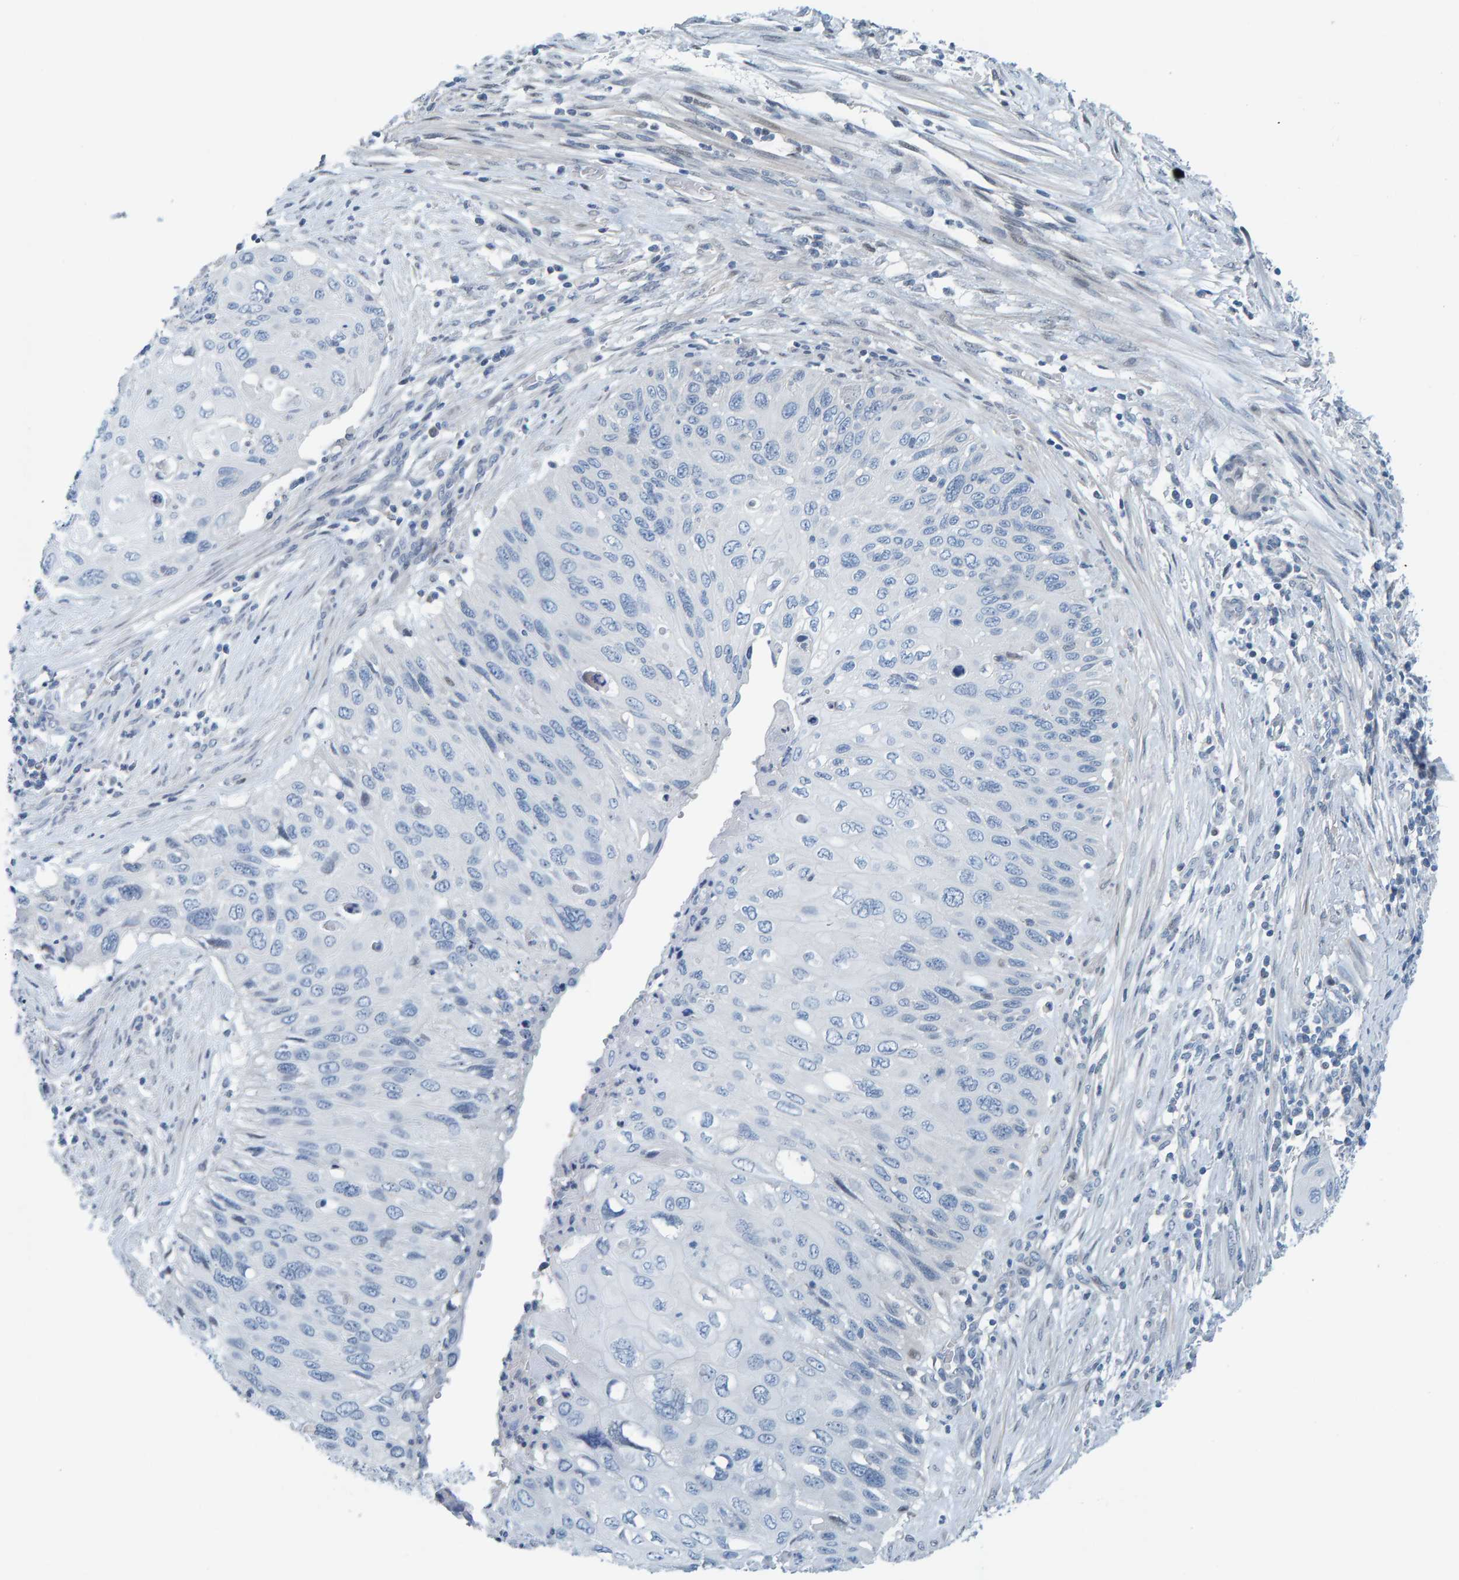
{"staining": {"intensity": "negative", "quantity": "none", "location": "none"}, "tissue": "cervical cancer", "cell_type": "Tumor cells", "image_type": "cancer", "snomed": [{"axis": "morphology", "description": "Squamous cell carcinoma, NOS"}, {"axis": "topography", "description": "Cervix"}], "caption": "IHC micrograph of cervical squamous cell carcinoma stained for a protein (brown), which displays no expression in tumor cells. The staining is performed using DAB brown chromogen with nuclei counter-stained in using hematoxylin.", "gene": "CNP", "patient": {"sex": "female", "age": 70}}